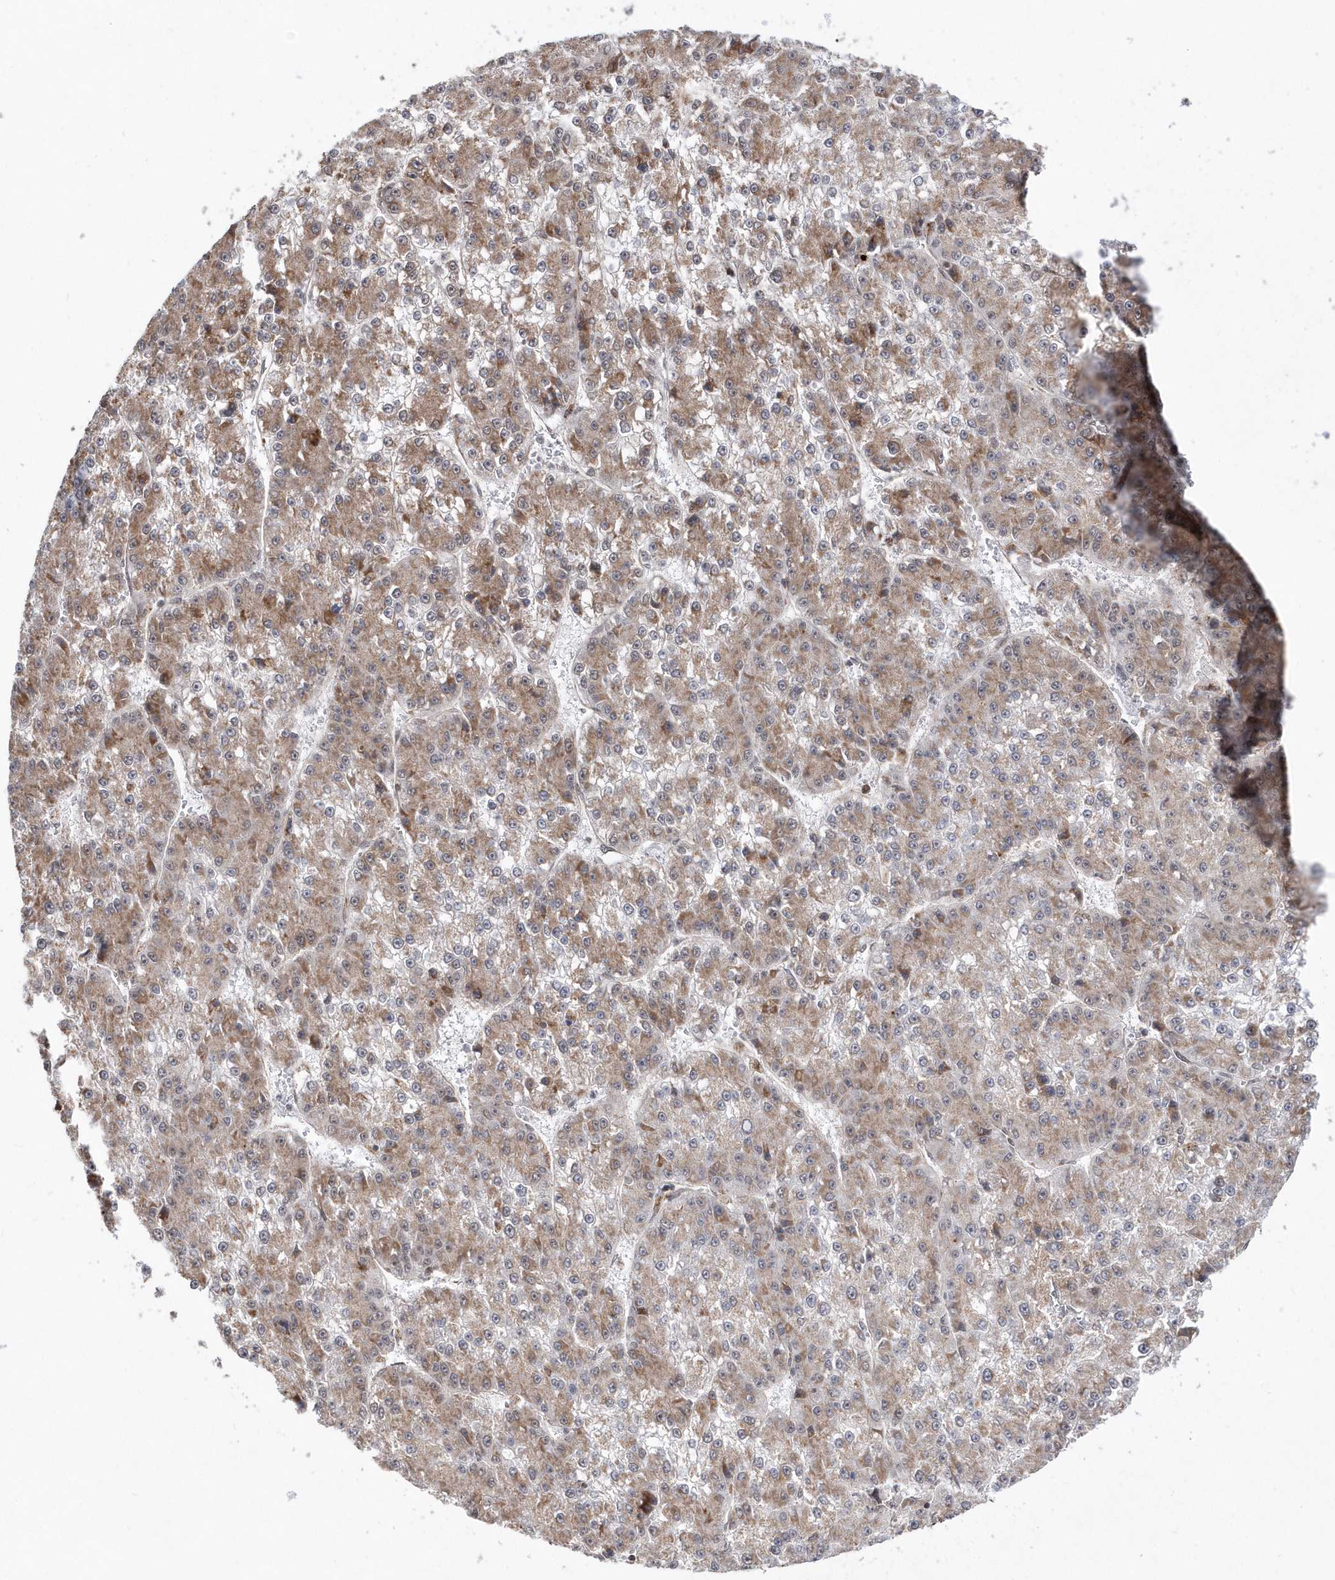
{"staining": {"intensity": "moderate", "quantity": ">75%", "location": "cytoplasmic/membranous"}, "tissue": "liver cancer", "cell_type": "Tumor cells", "image_type": "cancer", "snomed": [{"axis": "morphology", "description": "Carcinoma, Hepatocellular, NOS"}, {"axis": "topography", "description": "Liver"}], "caption": "A brown stain labels moderate cytoplasmic/membranous staining of a protein in human hepatocellular carcinoma (liver) tumor cells. Using DAB (brown) and hematoxylin (blue) stains, captured at high magnification using brightfield microscopy.", "gene": "DALRD3", "patient": {"sex": "female", "age": 73}}